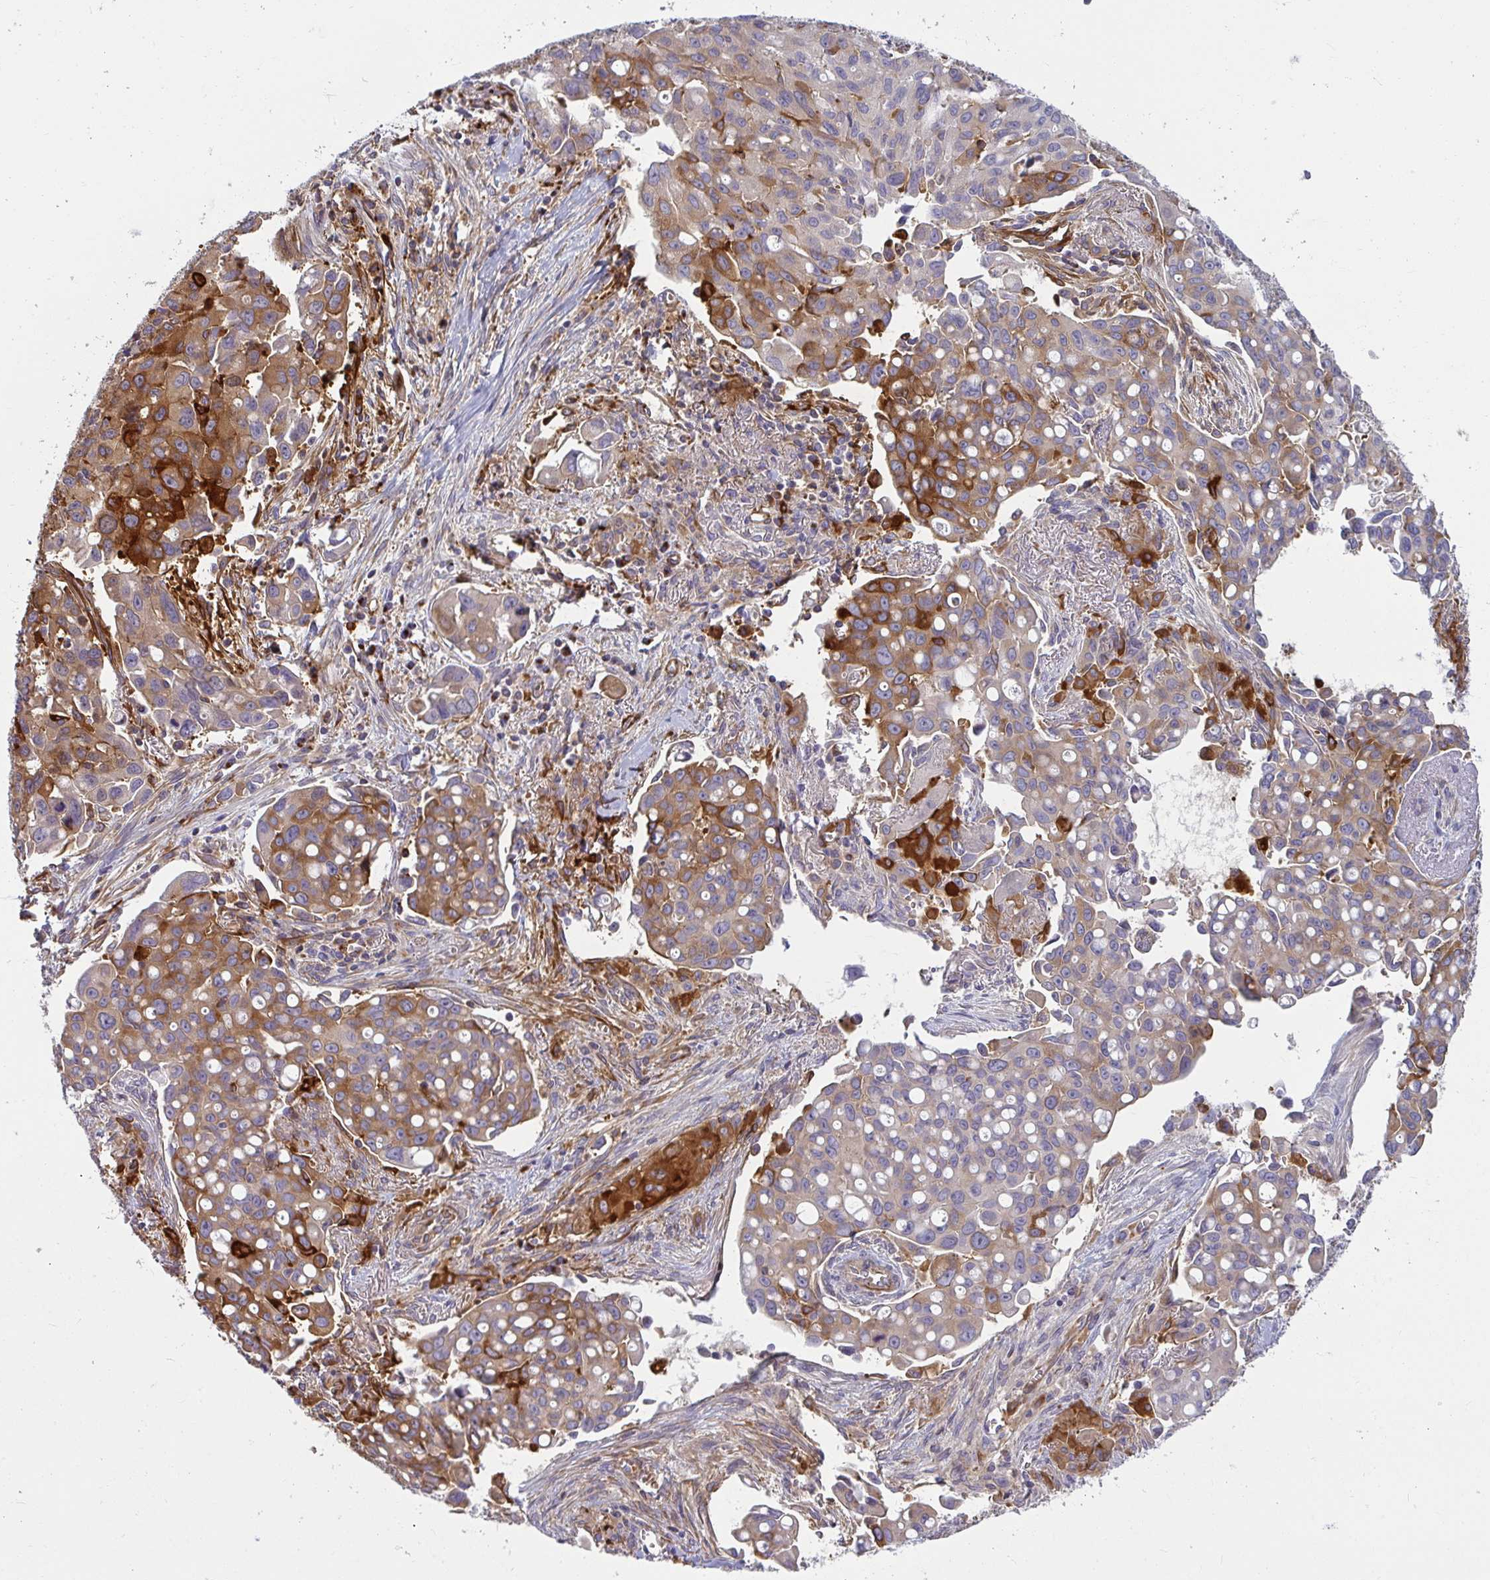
{"staining": {"intensity": "moderate", "quantity": "25%-75%", "location": "cytoplasmic/membranous"}, "tissue": "lung cancer", "cell_type": "Tumor cells", "image_type": "cancer", "snomed": [{"axis": "morphology", "description": "Adenocarcinoma, NOS"}, {"axis": "topography", "description": "Lung"}], "caption": "An IHC image of neoplastic tissue is shown. Protein staining in brown labels moderate cytoplasmic/membranous positivity in adenocarcinoma (lung) within tumor cells.", "gene": "IFIT3", "patient": {"sex": "male", "age": 68}}